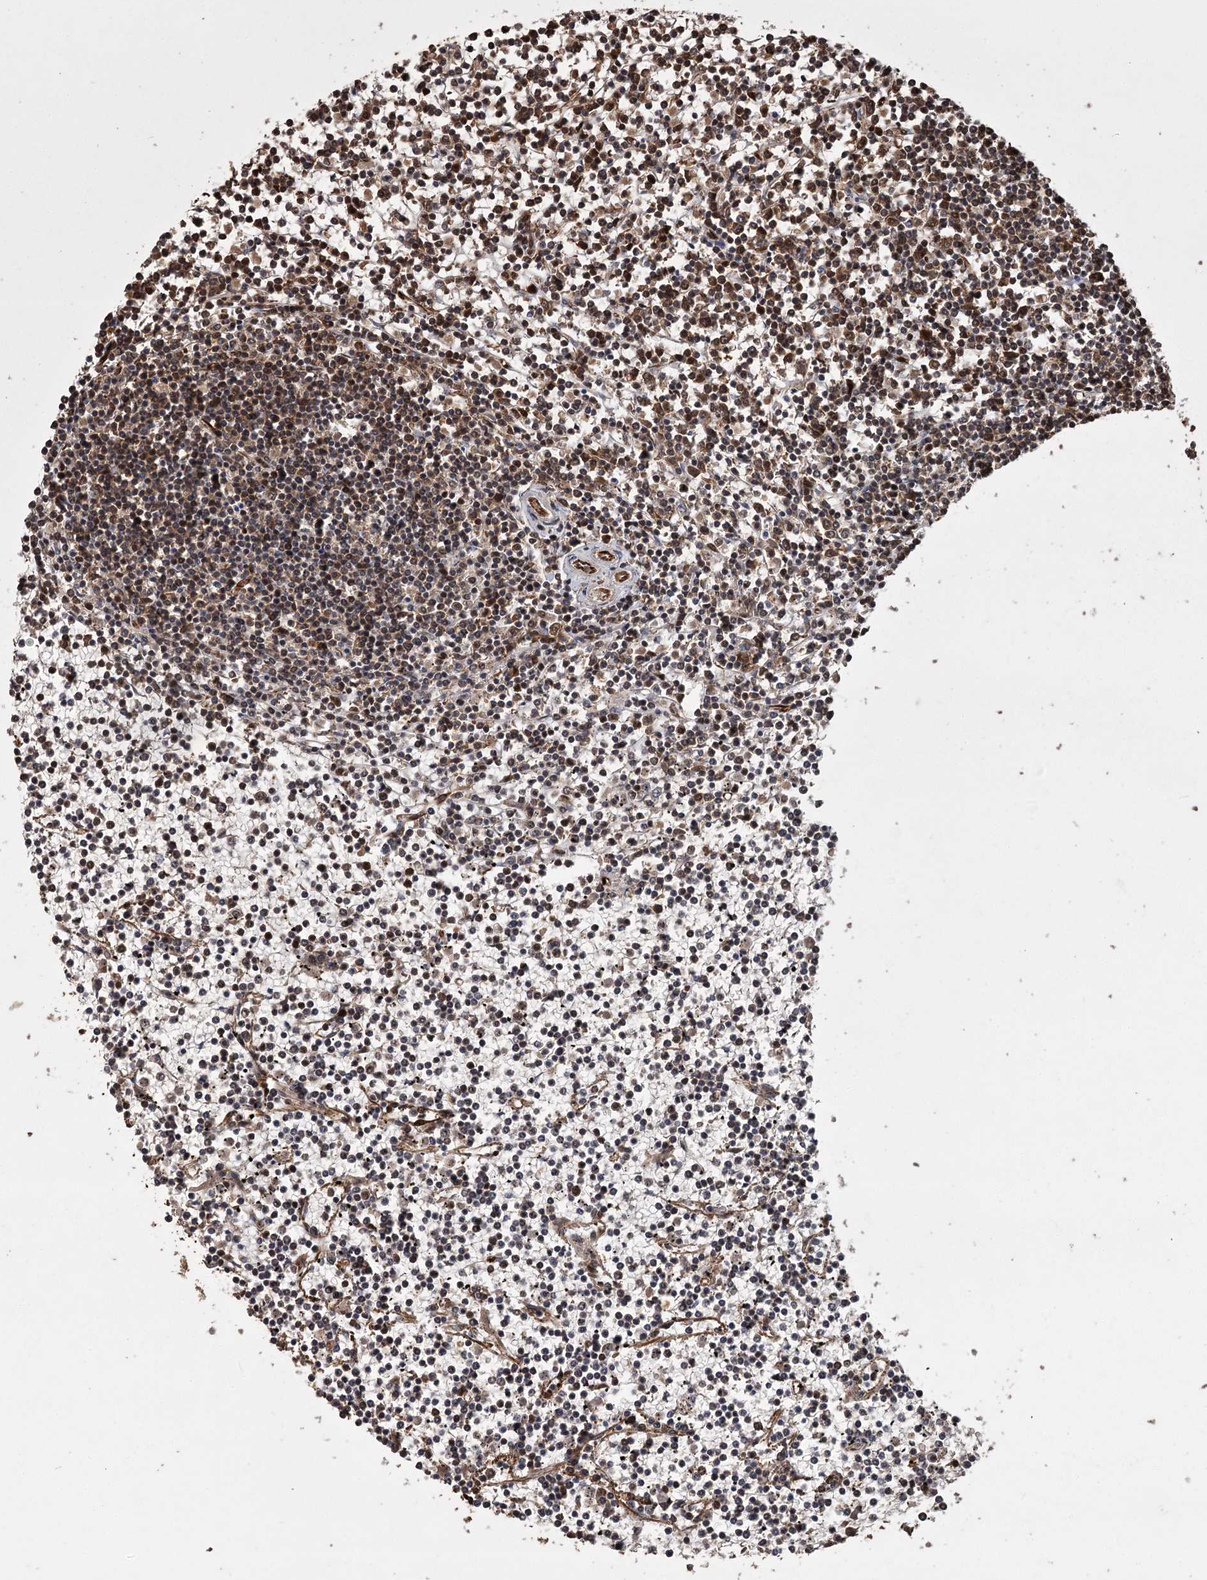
{"staining": {"intensity": "moderate", "quantity": "<25%", "location": "cytoplasmic/membranous"}, "tissue": "lymphoma", "cell_type": "Tumor cells", "image_type": "cancer", "snomed": [{"axis": "morphology", "description": "Malignant lymphoma, non-Hodgkin's type, Low grade"}, {"axis": "topography", "description": "Spleen"}], "caption": "Protein positivity by immunohistochemistry reveals moderate cytoplasmic/membranous positivity in about <25% of tumor cells in low-grade malignant lymphoma, non-Hodgkin's type.", "gene": "RPAP3", "patient": {"sex": "female", "age": 19}}